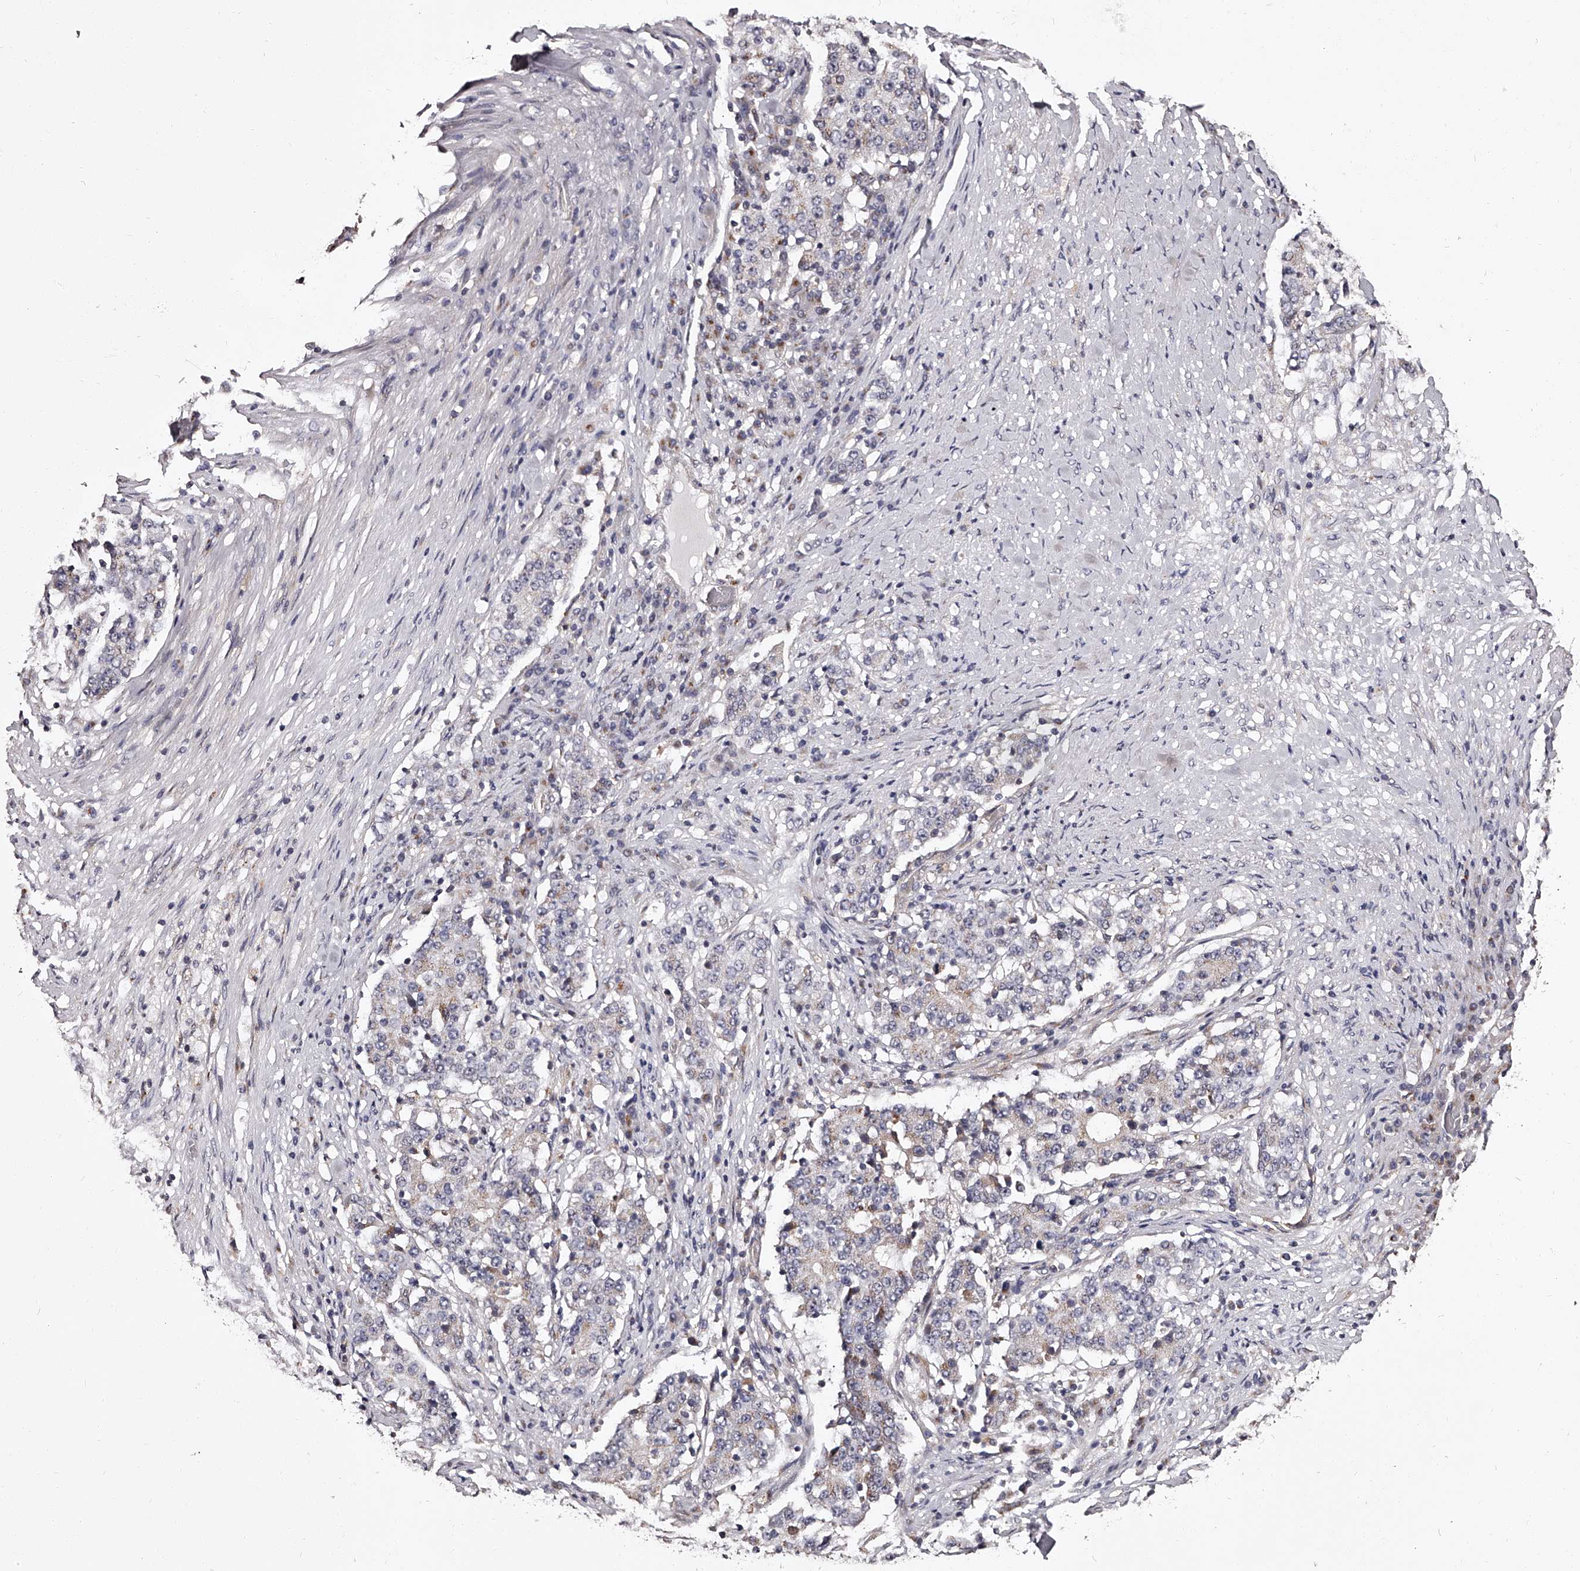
{"staining": {"intensity": "negative", "quantity": "none", "location": "none"}, "tissue": "stomach cancer", "cell_type": "Tumor cells", "image_type": "cancer", "snomed": [{"axis": "morphology", "description": "Adenocarcinoma, NOS"}, {"axis": "topography", "description": "Stomach"}], "caption": "IHC histopathology image of stomach cancer stained for a protein (brown), which displays no positivity in tumor cells. (Stains: DAB (3,3'-diaminobenzidine) IHC with hematoxylin counter stain, Microscopy: brightfield microscopy at high magnification).", "gene": "RSC1A1", "patient": {"sex": "male", "age": 59}}